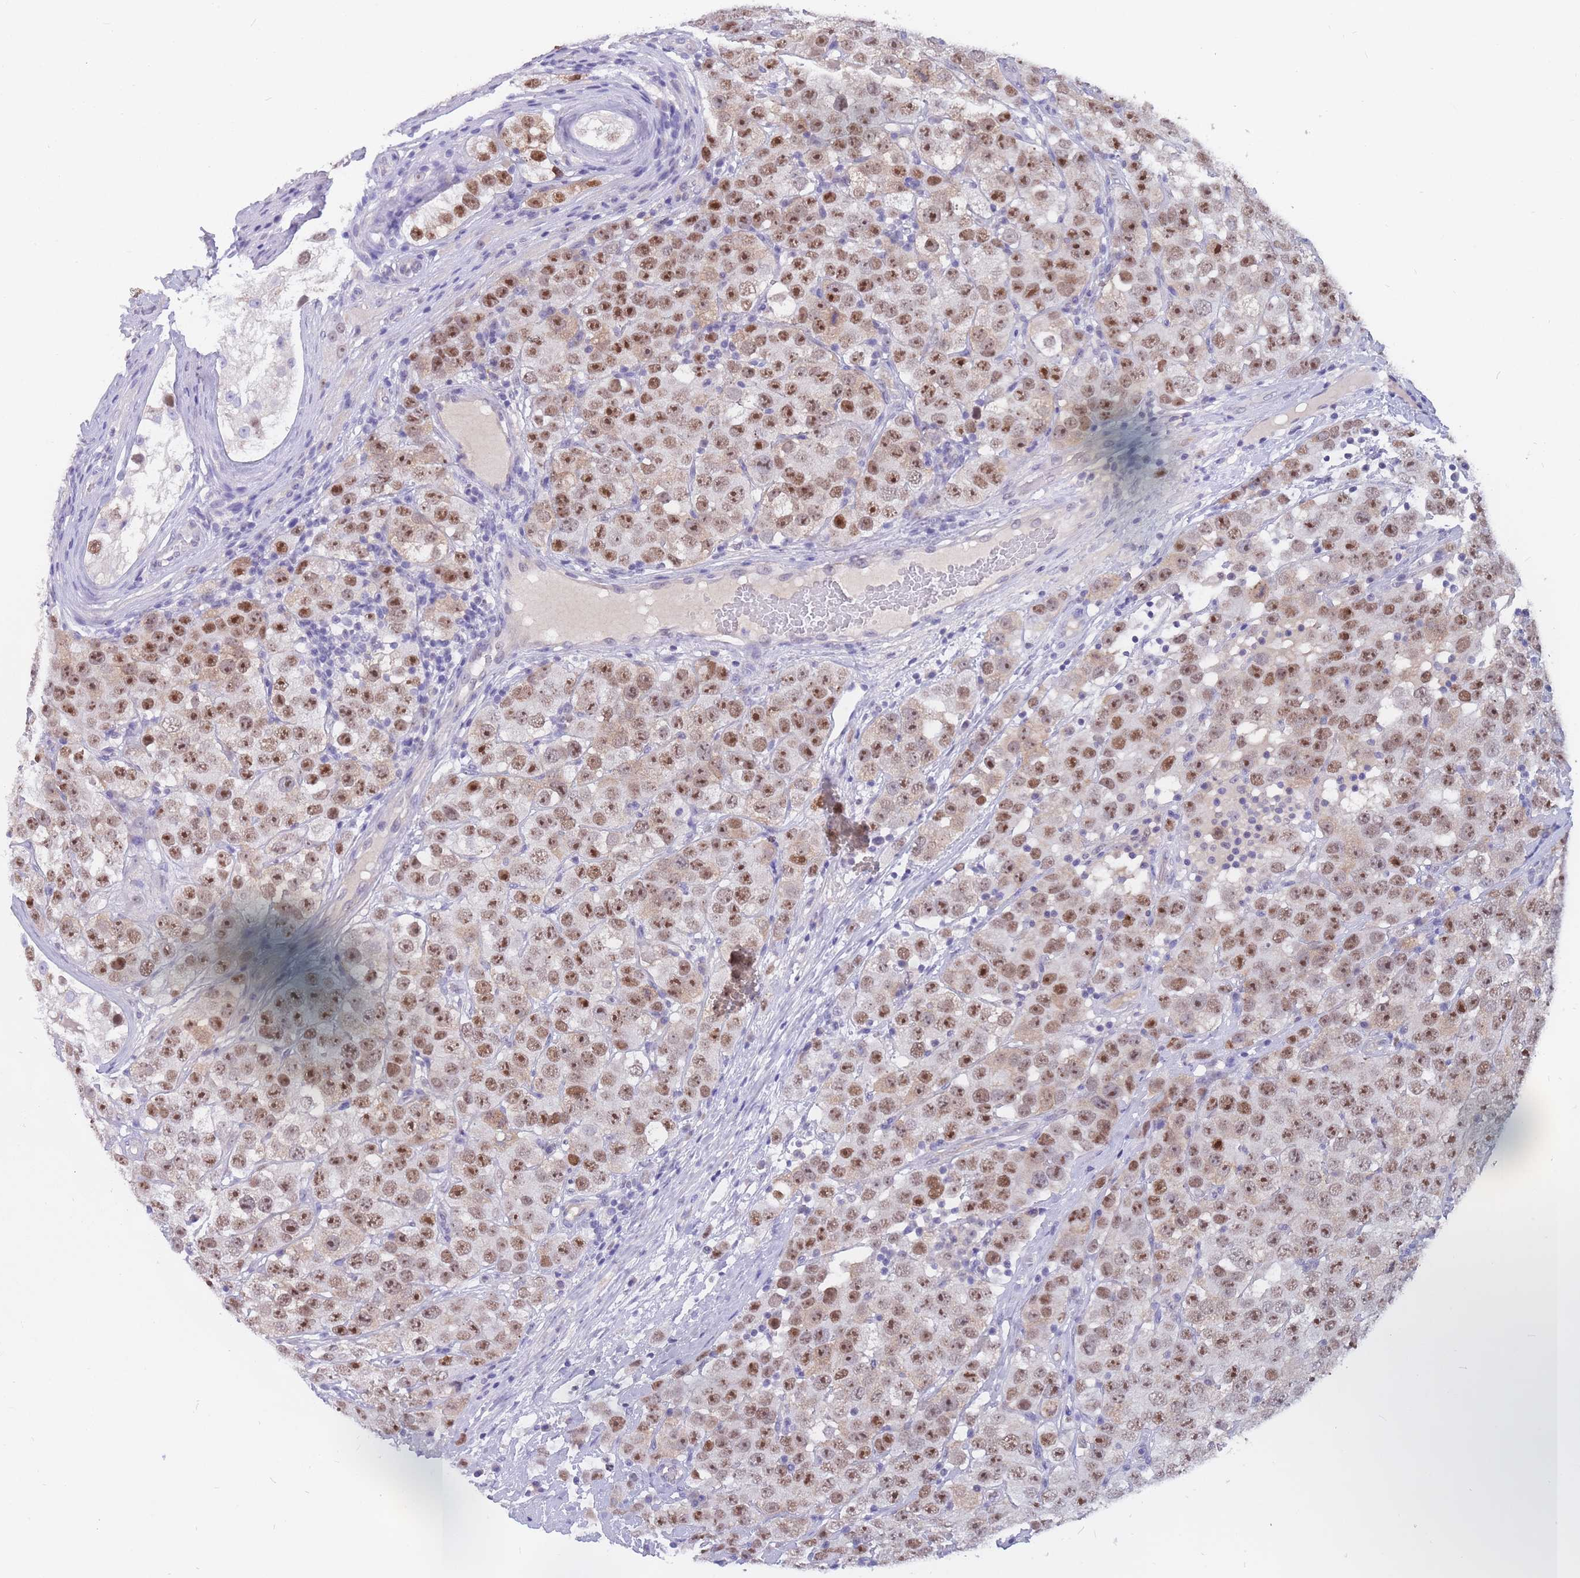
{"staining": {"intensity": "moderate", "quantity": "25%-75%", "location": "nuclear"}, "tissue": "testis cancer", "cell_type": "Tumor cells", "image_type": "cancer", "snomed": [{"axis": "morphology", "description": "Seminoma, NOS"}, {"axis": "topography", "description": "Testis"}], "caption": "A medium amount of moderate nuclear positivity is seen in about 25%-75% of tumor cells in testis seminoma tissue.", "gene": "BOP1", "patient": {"sex": "male", "age": 28}}